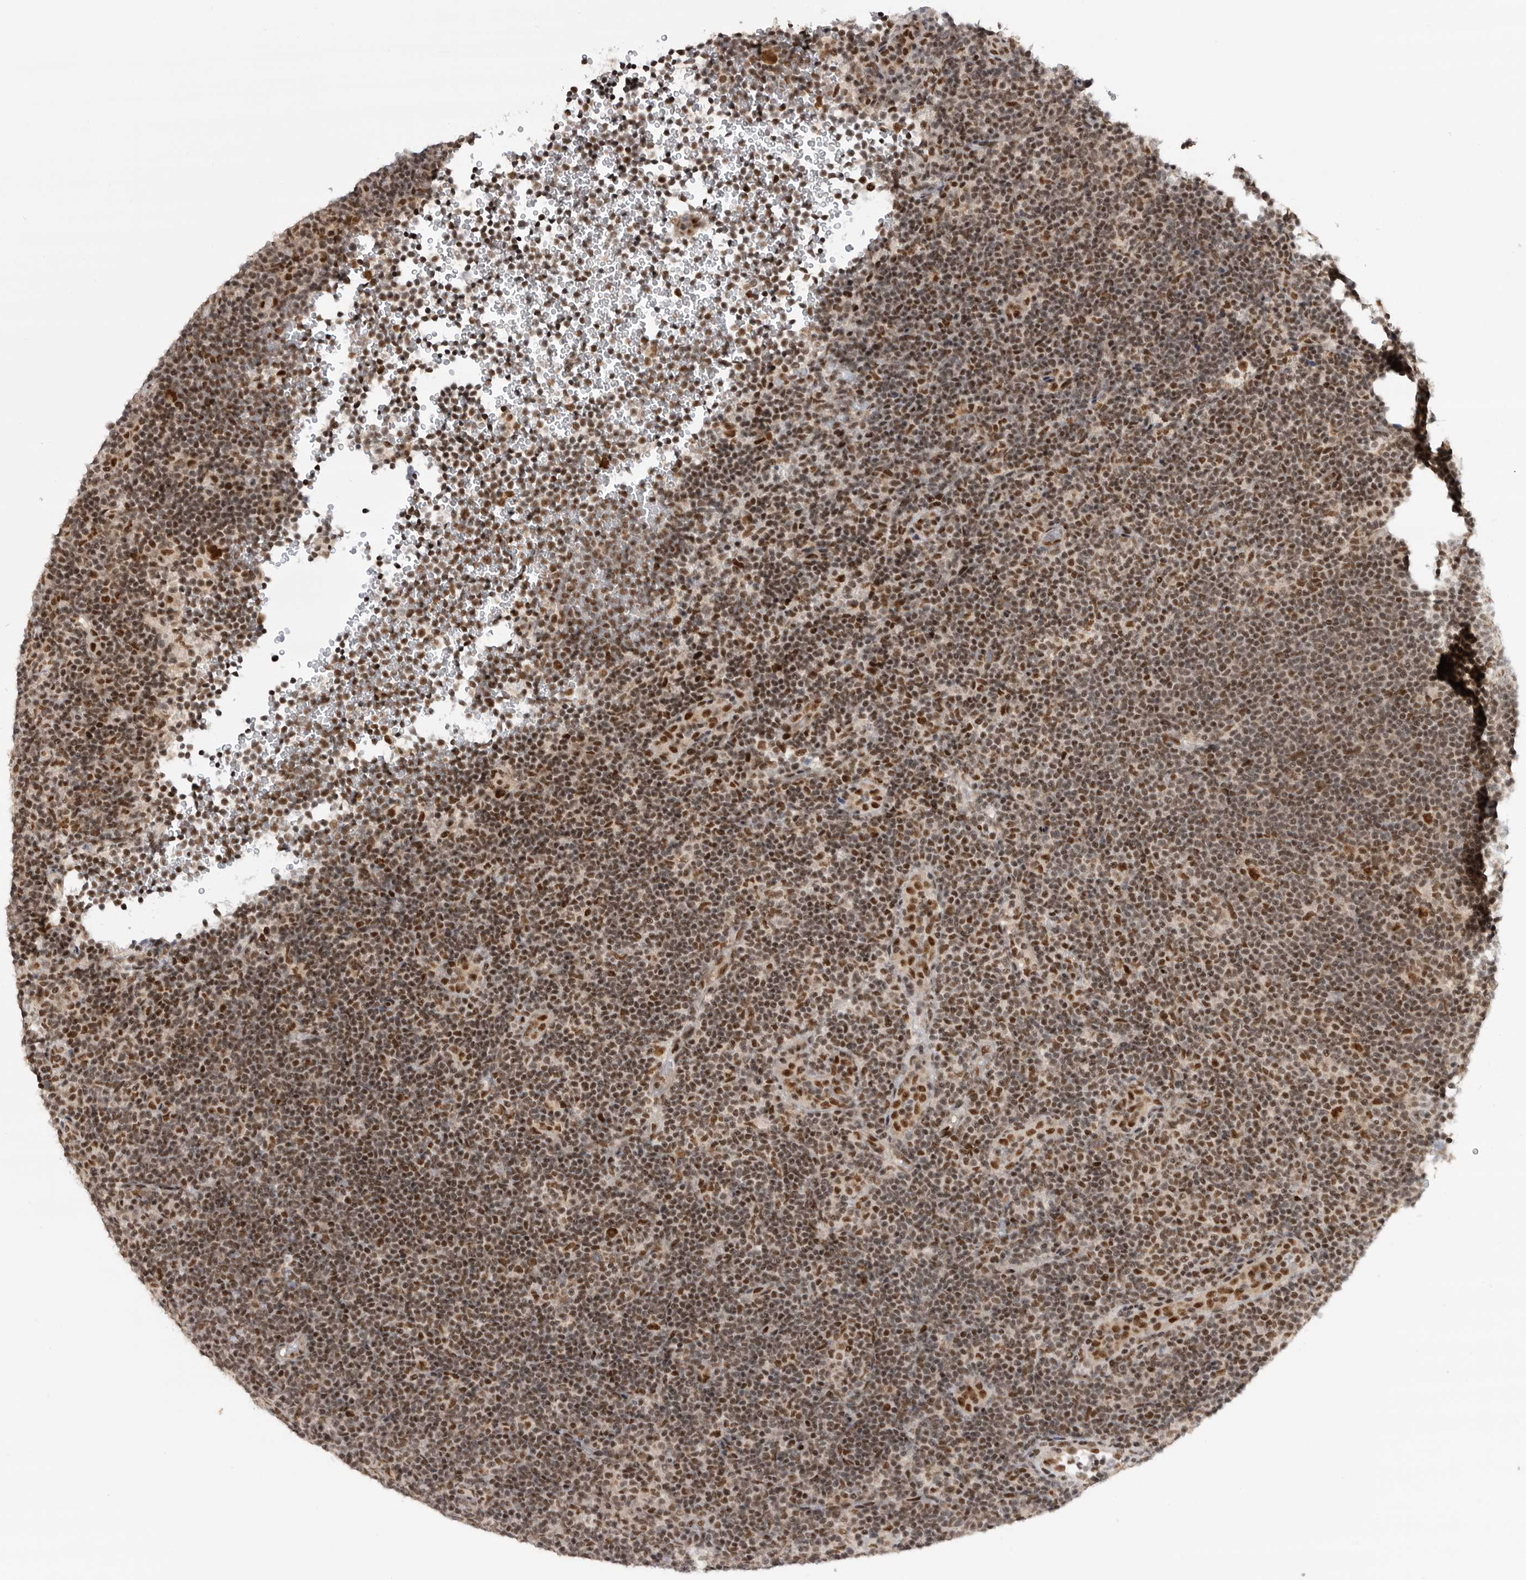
{"staining": {"intensity": "strong", "quantity": ">75%", "location": "nuclear"}, "tissue": "lymphoma", "cell_type": "Tumor cells", "image_type": "cancer", "snomed": [{"axis": "morphology", "description": "Hodgkin's disease, NOS"}, {"axis": "topography", "description": "Lymph node"}], "caption": "This is an image of immunohistochemistry staining of Hodgkin's disease, which shows strong expression in the nuclear of tumor cells.", "gene": "ZNF830", "patient": {"sex": "female", "age": 57}}